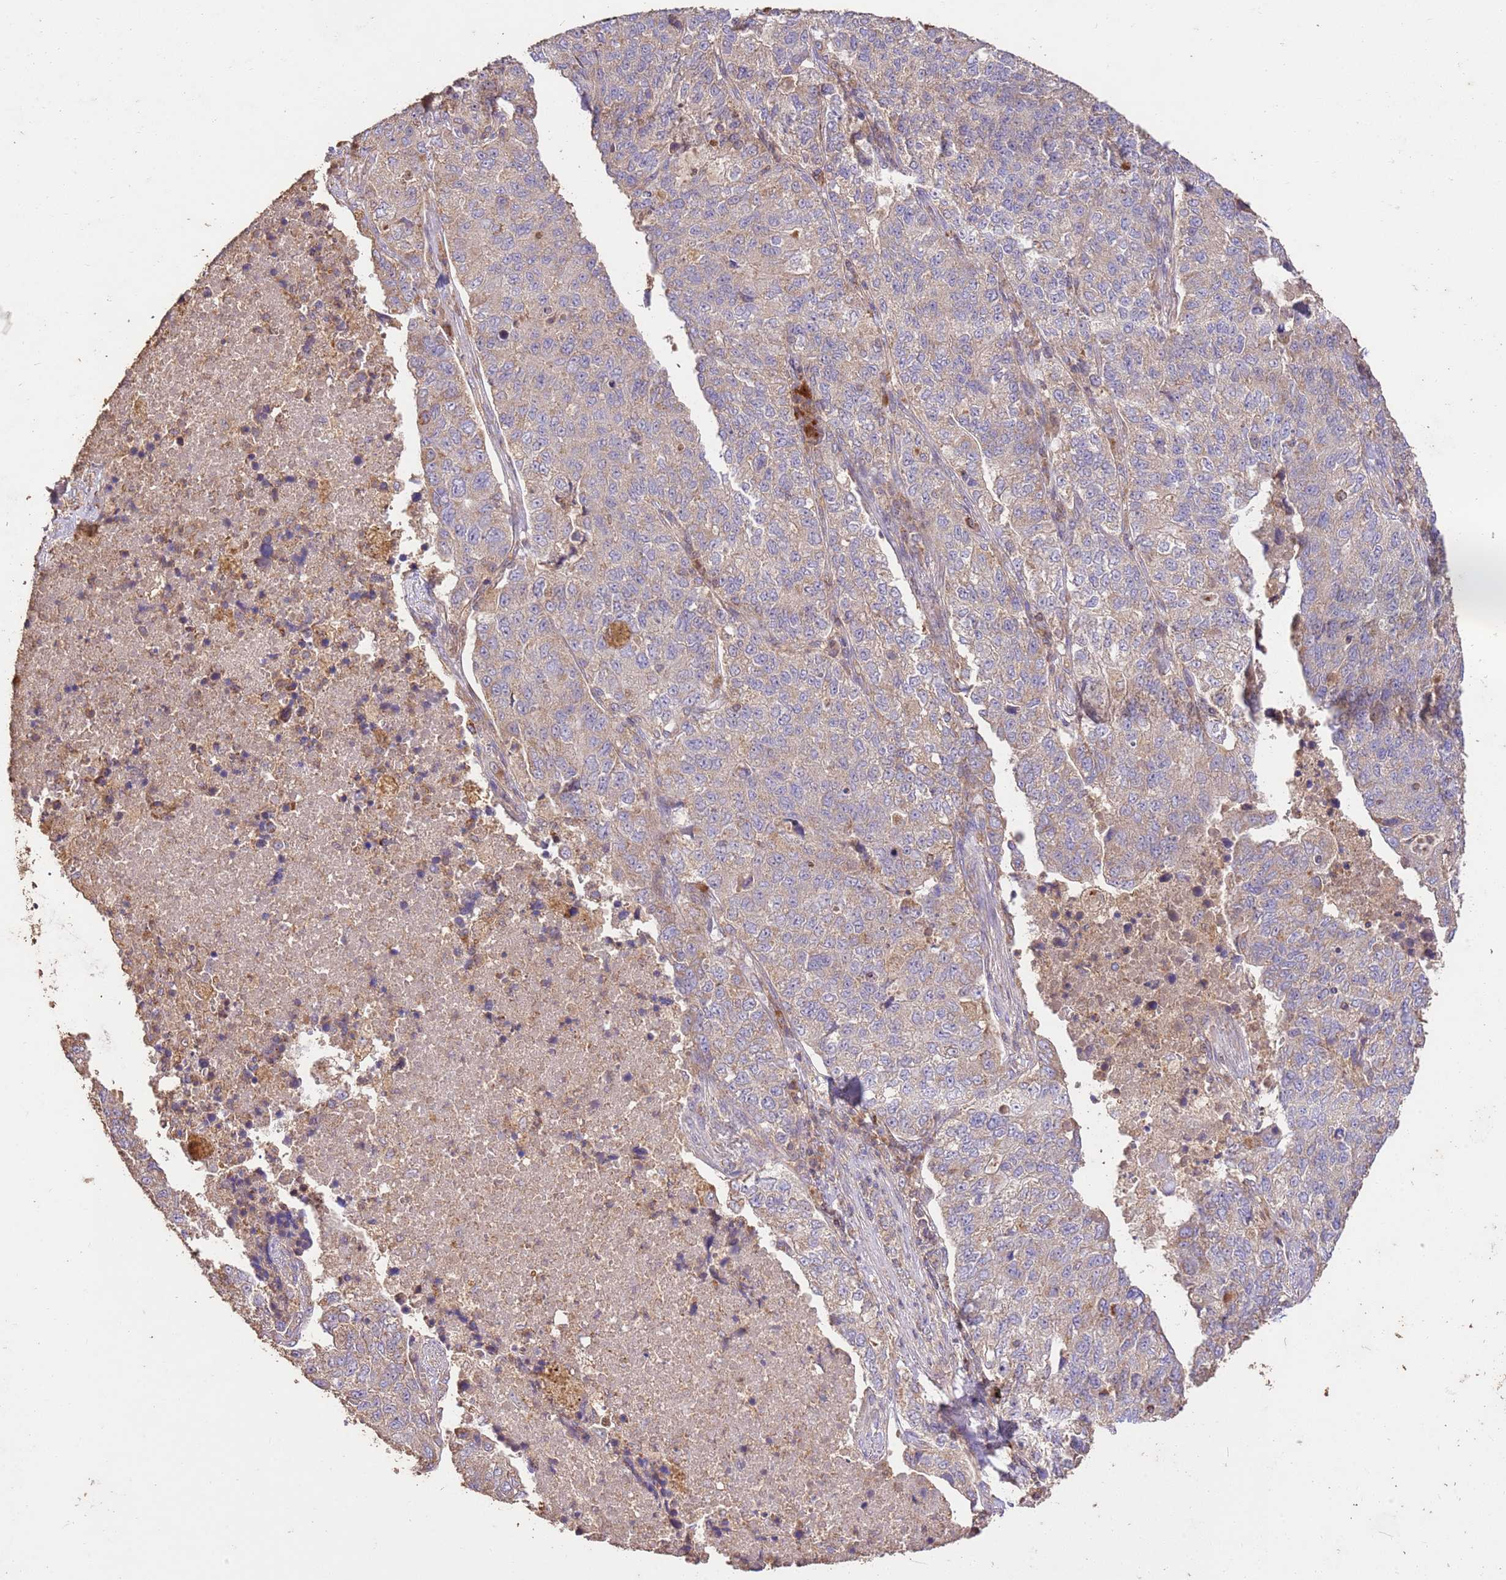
{"staining": {"intensity": "weak", "quantity": "25%-75%", "location": "cytoplasmic/membranous"}, "tissue": "lung cancer", "cell_type": "Tumor cells", "image_type": "cancer", "snomed": [{"axis": "morphology", "description": "Adenocarcinoma, NOS"}, {"axis": "topography", "description": "Lung"}], "caption": "The micrograph reveals immunohistochemical staining of lung cancer. There is weak cytoplasmic/membranous expression is appreciated in about 25%-75% of tumor cells.", "gene": "LRRC28", "patient": {"sex": "male", "age": 49}}